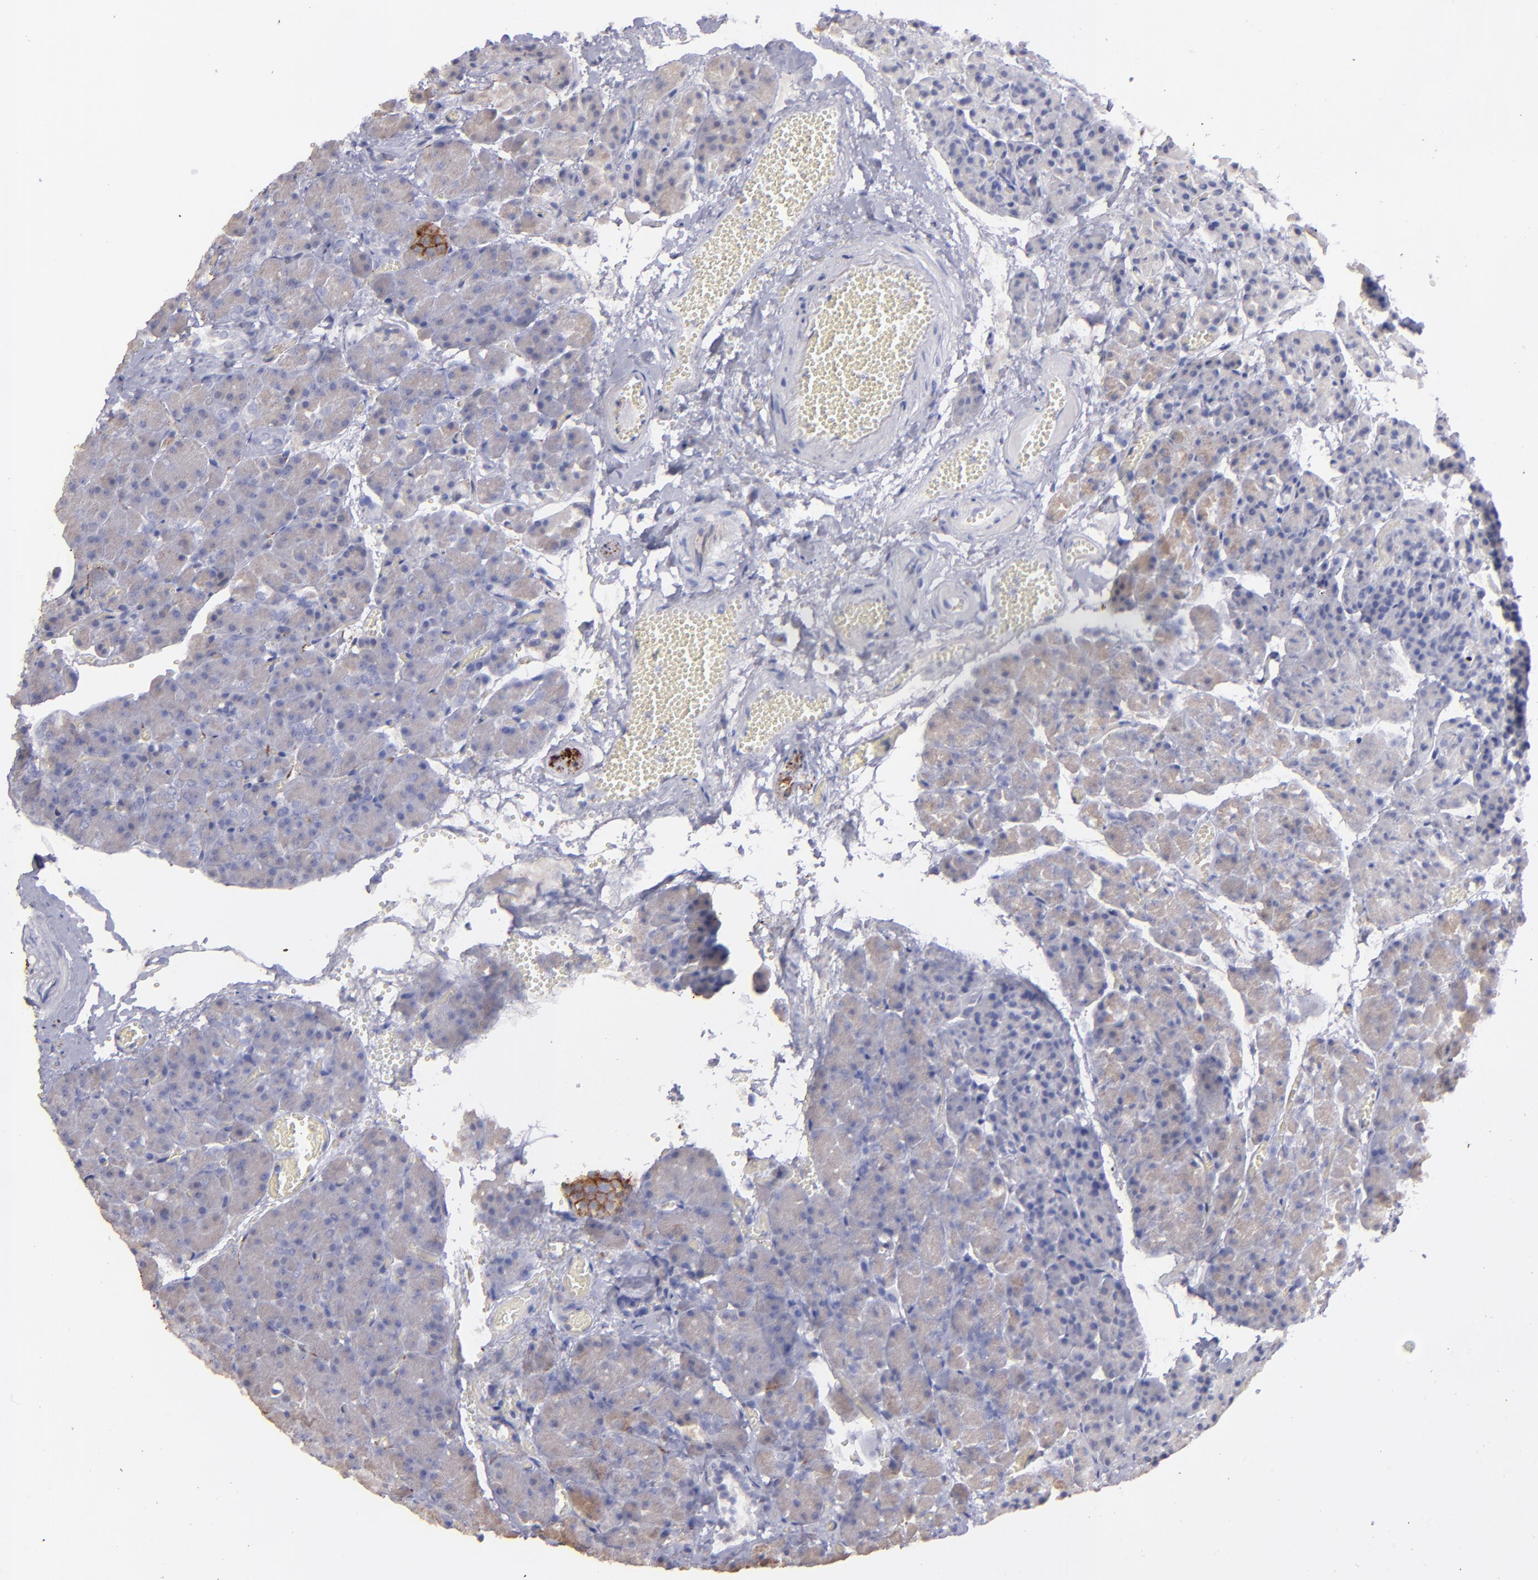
{"staining": {"intensity": "weak", "quantity": ">75%", "location": "cytoplasmic/membranous"}, "tissue": "carcinoid", "cell_type": "Tumor cells", "image_type": "cancer", "snomed": [{"axis": "morphology", "description": "Normal tissue, NOS"}, {"axis": "morphology", "description": "Carcinoid, malignant, NOS"}, {"axis": "topography", "description": "Pancreas"}], "caption": "A high-resolution image shows immunohistochemistry staining of carcinoid, which shows weak cytoplasmic/membranous staining in about >75% of tumor cells.", "gene": "SNAP25", "patient": {"sex": "female", "age": 35}}